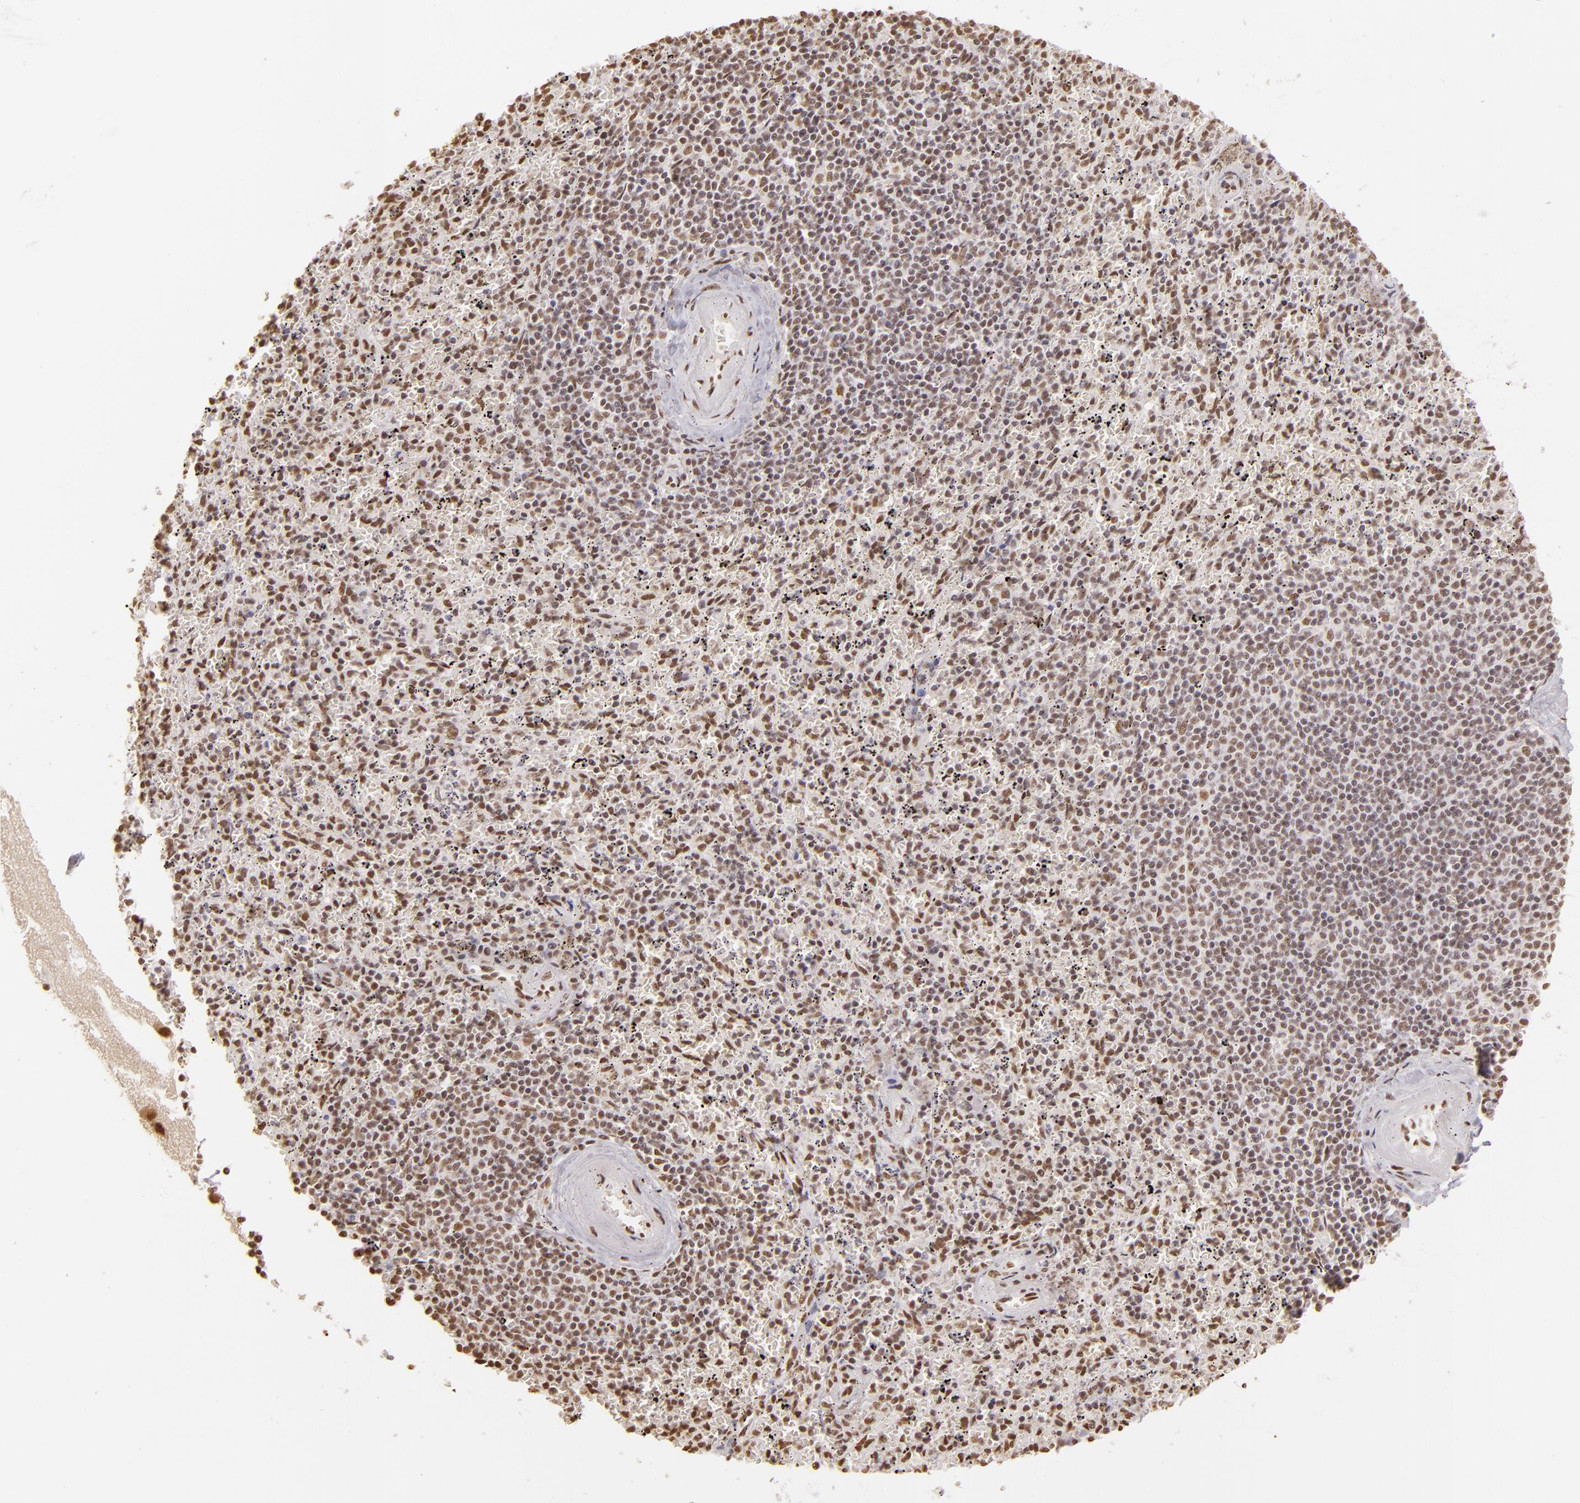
{"staining": {"intensity": "weak", "quantity": "25%-75%", "location": "nuclear"}, "tissue": "spleen", "cell_type": "Cells in red pulp", "image_type": "normal", "snomed": [{"axis": "morphology", "description": "Normal tissue, NOS"}, {"axis": "topography", "description": "Spleen"}], "caption": "Protein expression analysis of normal human spleen reveals weak nuclear positivity in about 25%-75% of cells in red pulp.", "gene": "PAPOLA", "patient": {"sex": "female", "age": 43}}